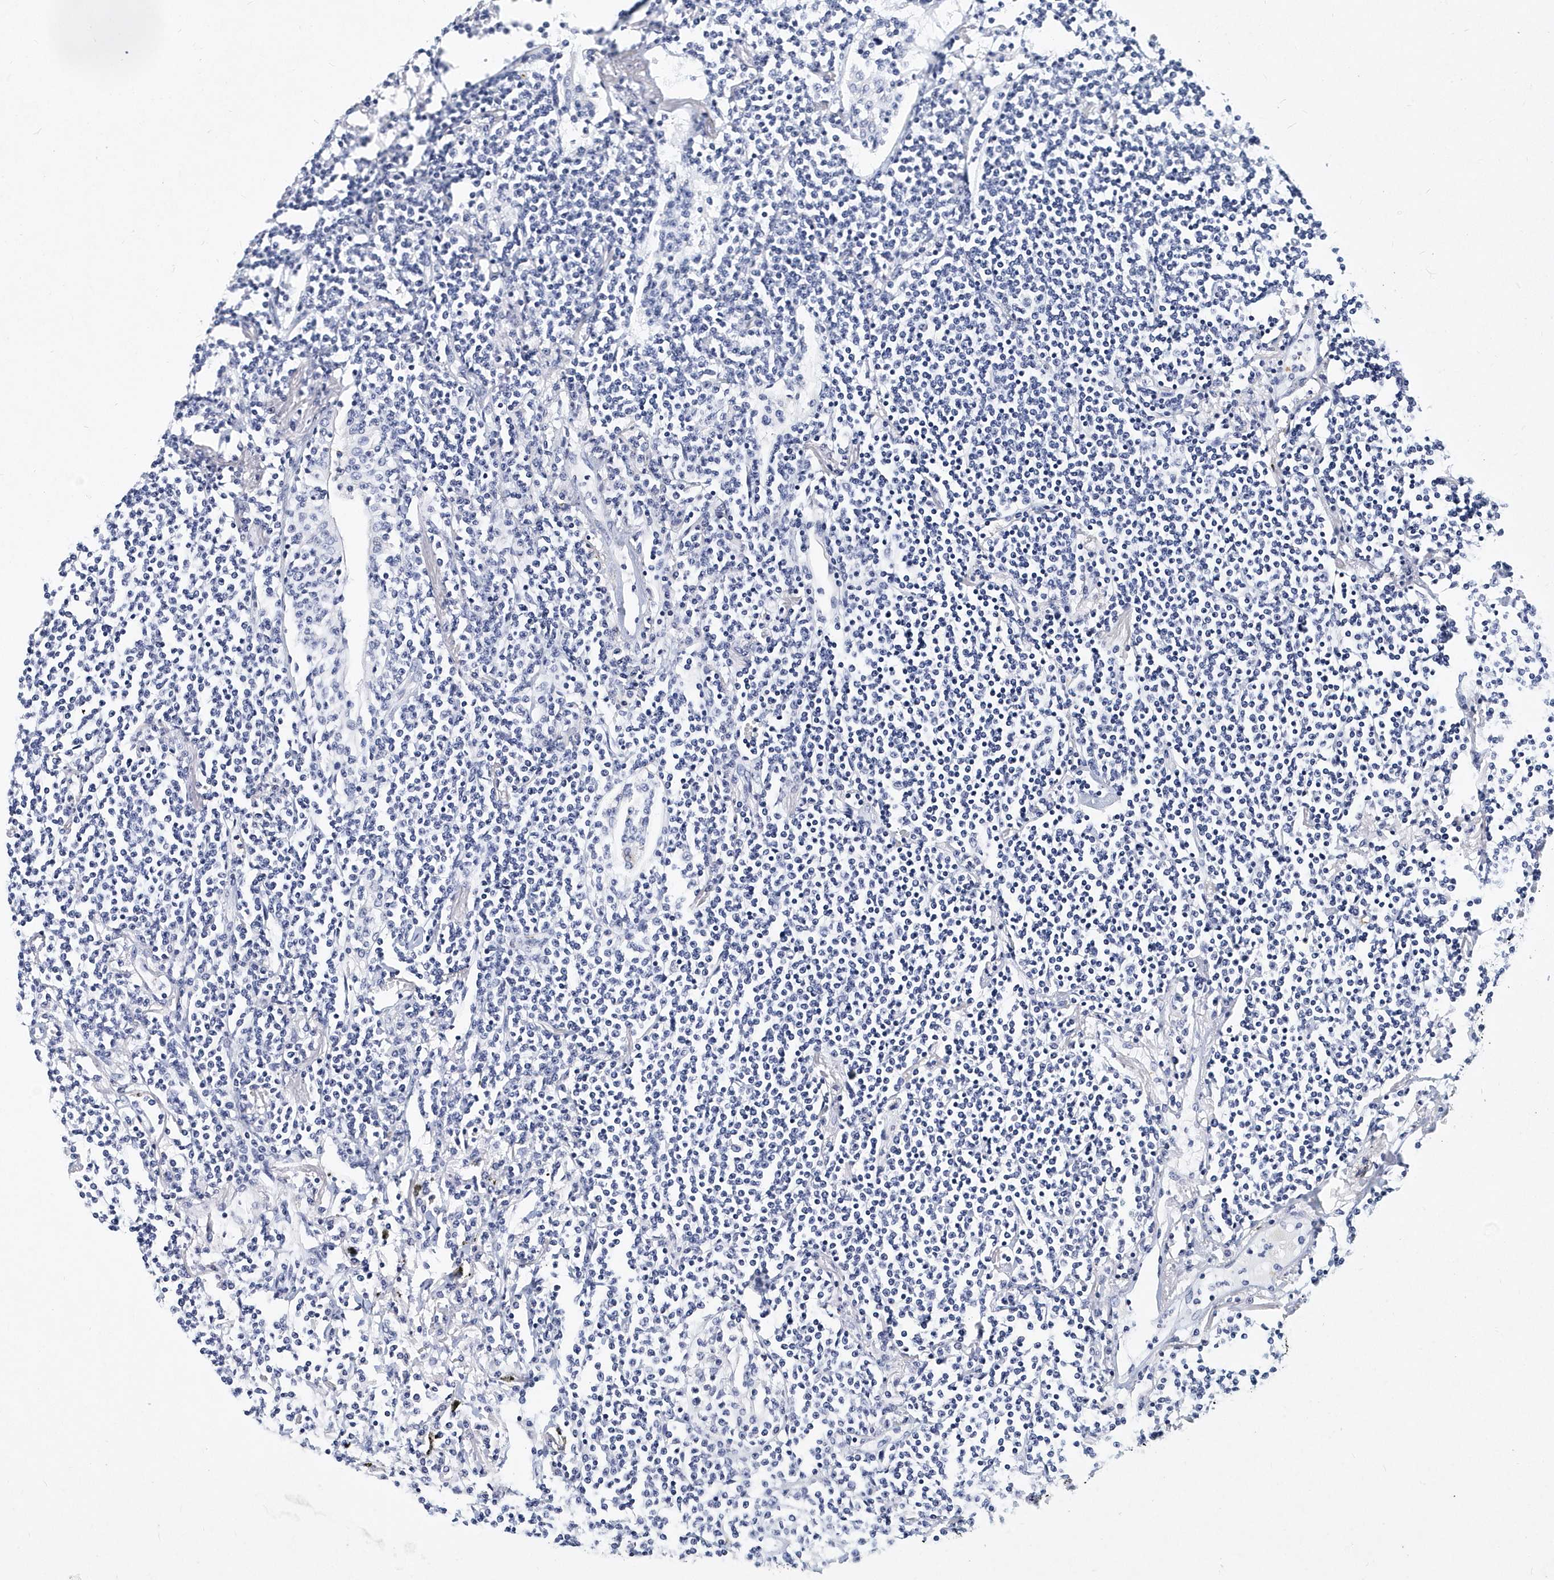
{"staining": {"intensity": "negative", "quantity": "none", "location": "none"}, "tissue": "lymphoma", "cell_type": "Tumor cells", "image_type": "cancer", "snomed": [{"axis": "morphology", "description": "Malignant lymphoma, non-Hodgkin's type, Low grade"}, {"axis": "topography", "description": "Lung"}], "caption": "Human lymphoma stained for a protein using IHC shows no staining in tumor cells.", "gene": "ITGA2B", "patient": {"sex": "female", "age": 71}}